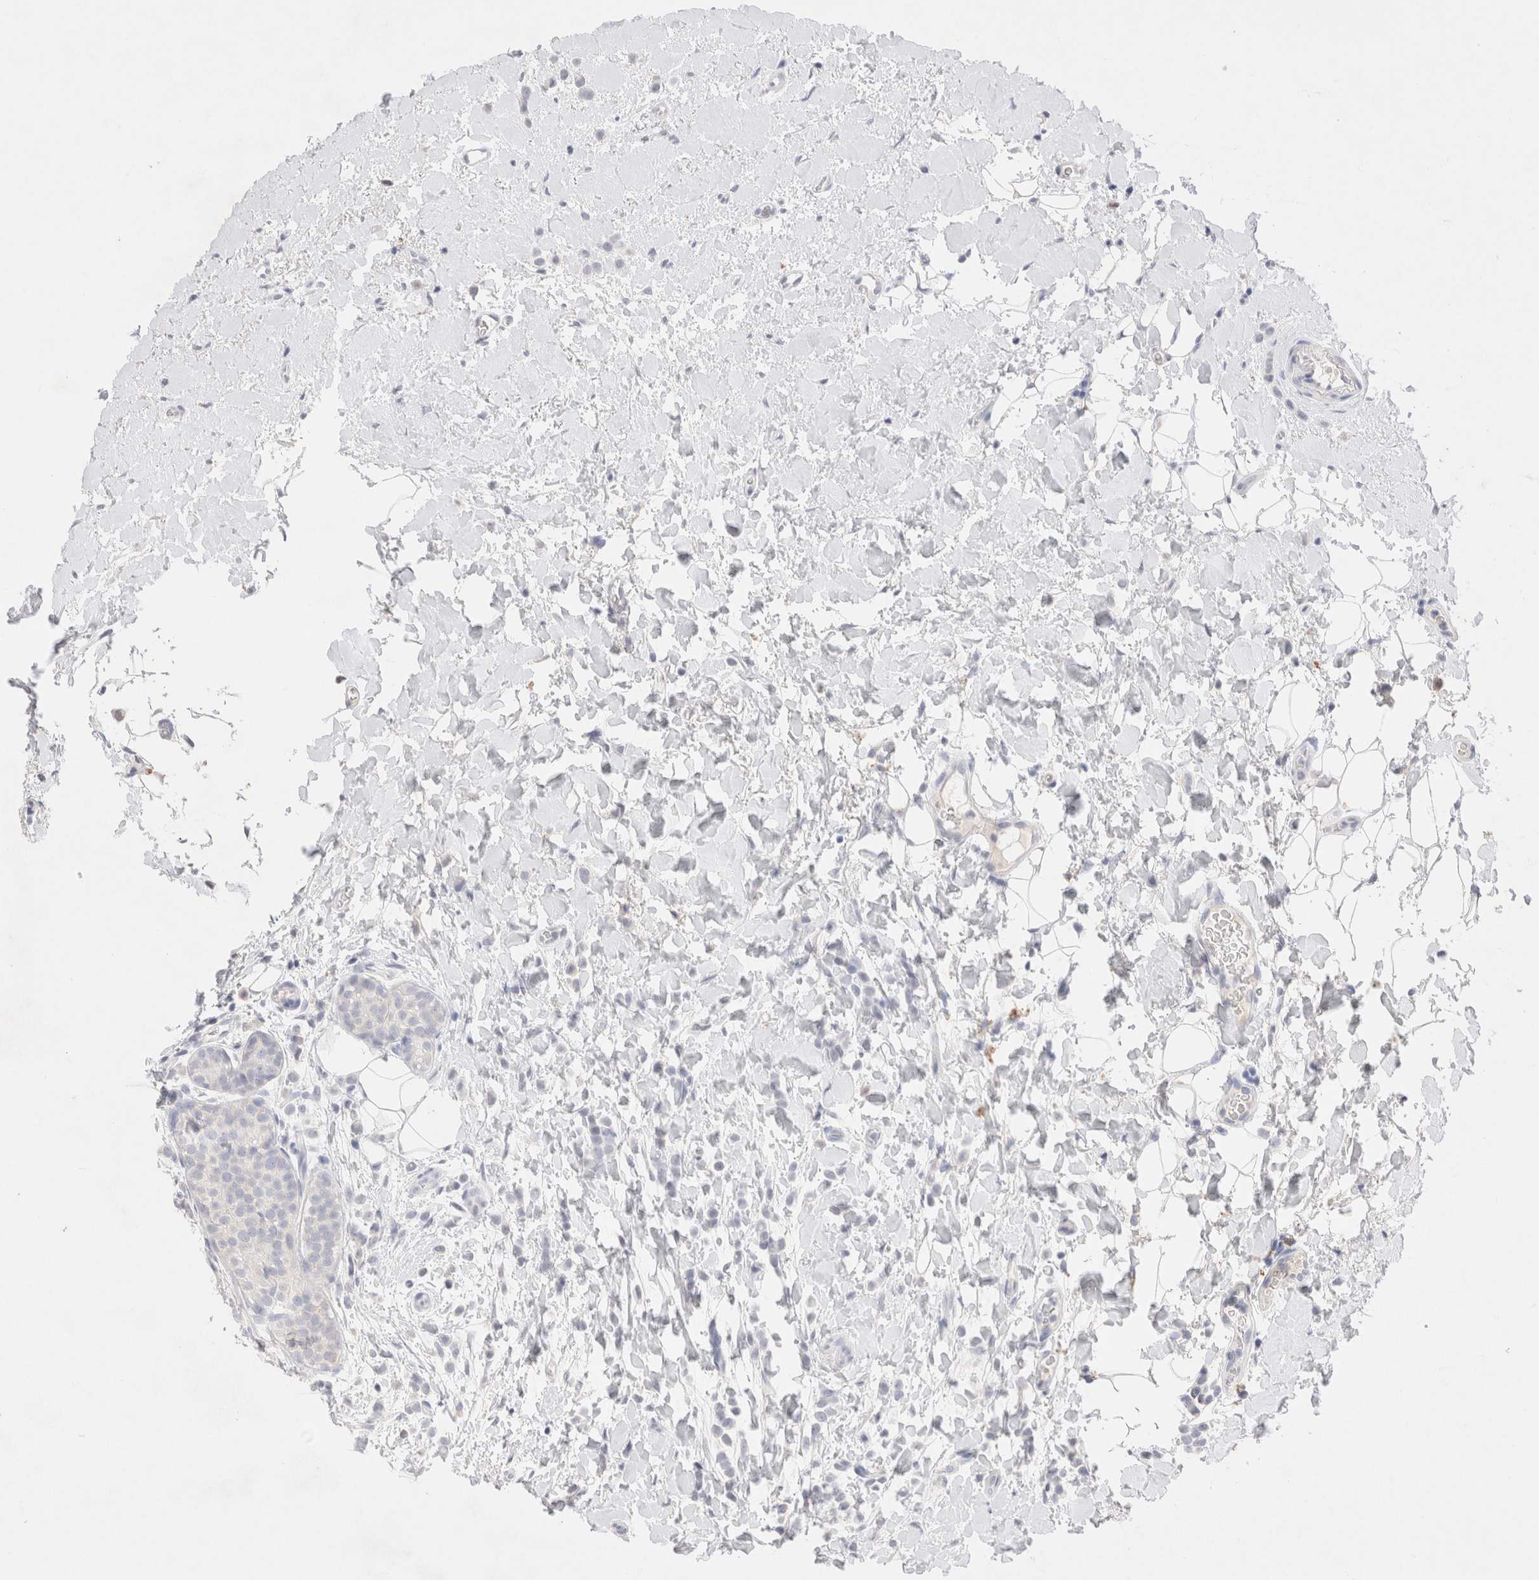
{"staining": {"intensity": "negative", "quantity": "none", "location": "none"}, "tissue": "breast cancer", "cell_type": "Tumor cells", "image_type": "cancer", "snomed": [{"axis": "morphology", "description": "Normal tissue, NOS"}, {"axis": "morphology", "description": "Lobular carcinoma"}, {"axis": "topography", "description": "Breast"}], "caption": "This image is of breast cancer (lobular carcinoma) stained with IHC to label a protein in brown with the nuclei are counter-stained blue. There is no positivity in tumor cells.", "gene": "EPCAM", "patient": {"sex": "female", "age": 50}}